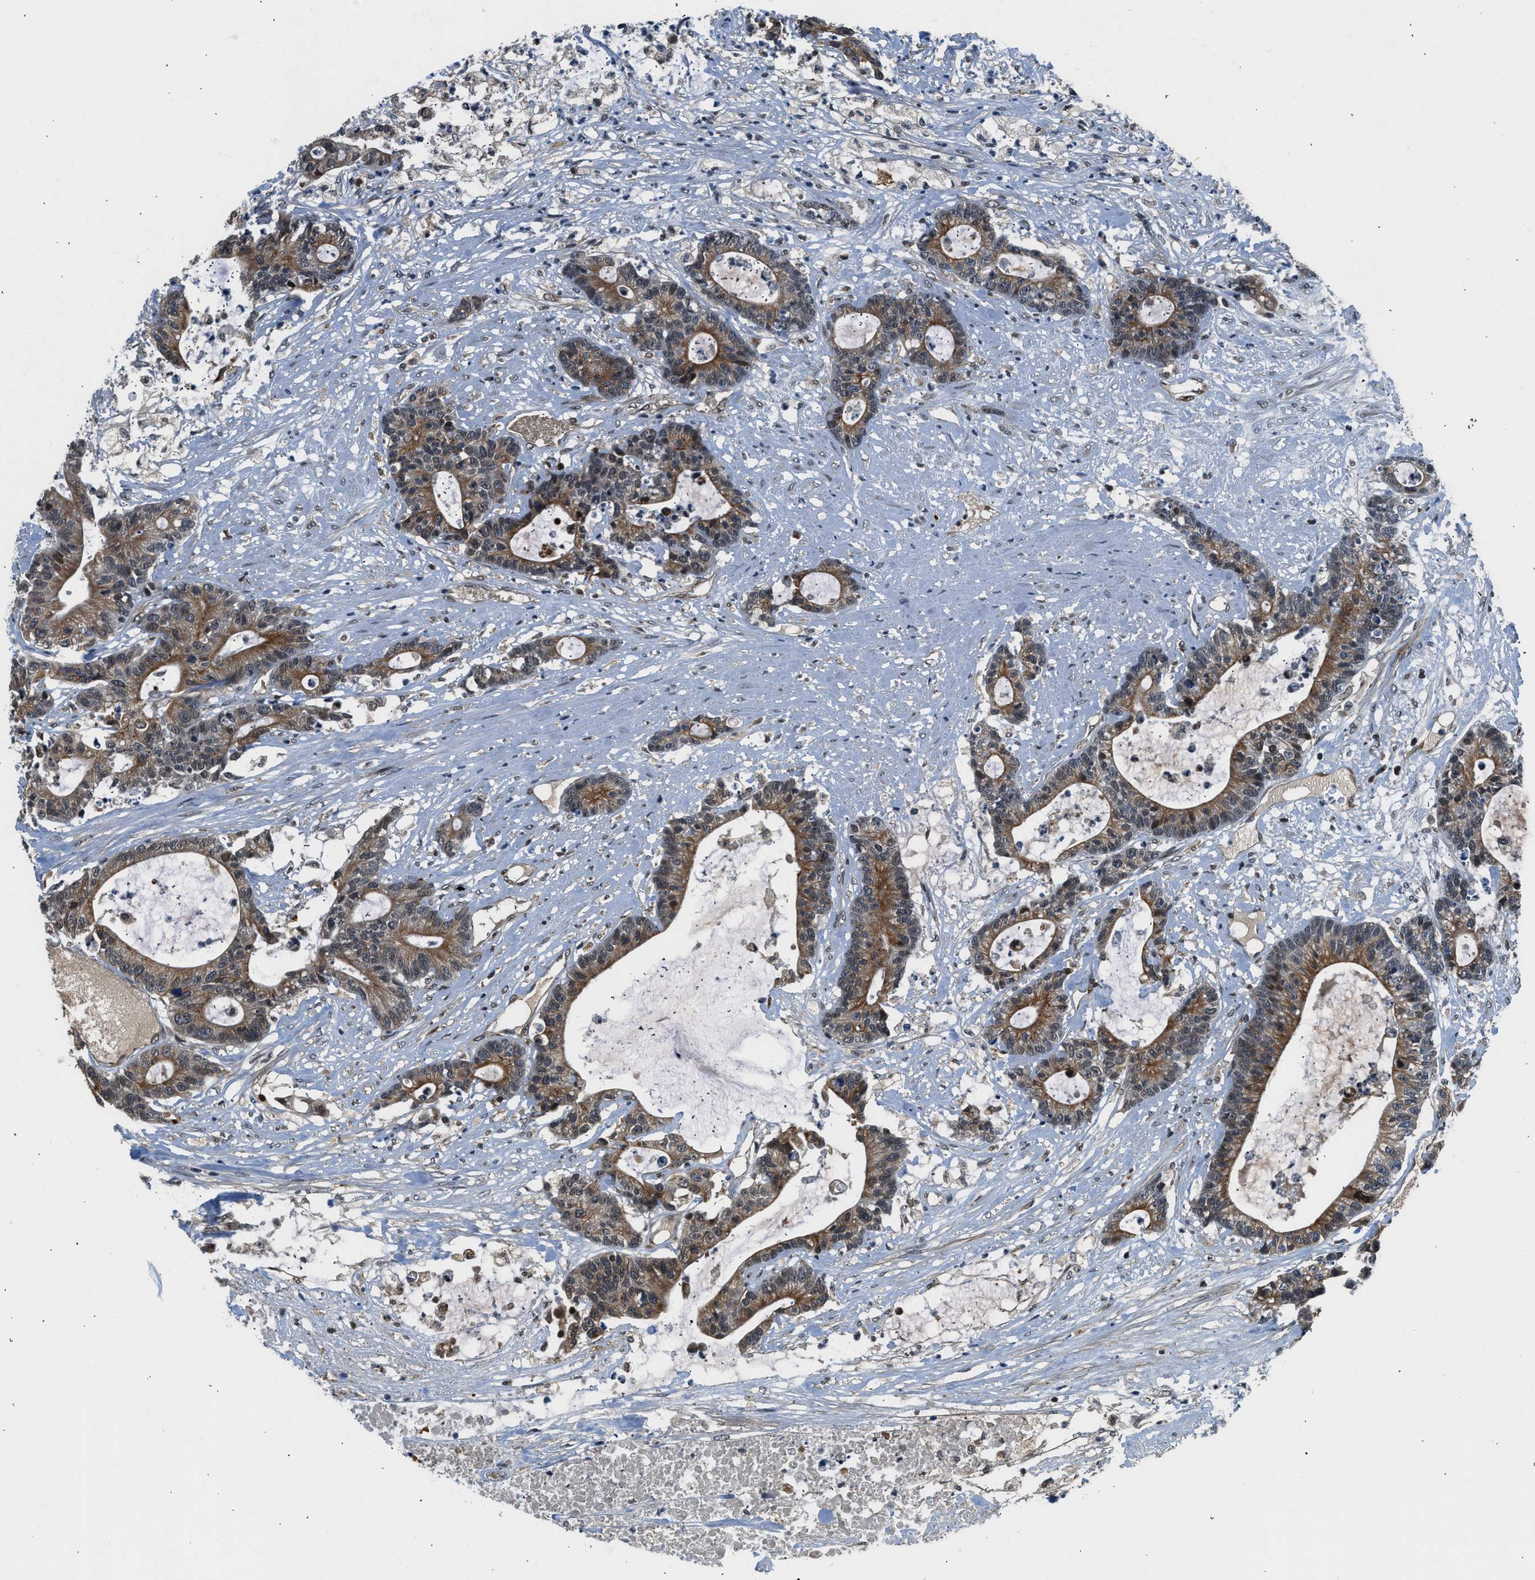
{"staining": {"intensity": "moderate", "quantity": "25%-75%", "location": "cytoplasmic/membranous"}, "tissue": "colorectal cancer", "cell_type": "Tumor cells", "image_type": "cancer", "snomed": [{"axis": "morphology", "description": "Adenocarcinoma, NOS"}, {"axis": "topography", "description": "Colon"}], "caption": "Protein expression analysis of colorectal adenocarcinoma demonstrates moderate cytoplasmic/membranous staining in approximately 25%-75% of tumor cells.", "gene": "RETREG3", "patient": {"sex": "female", "age": 84}}